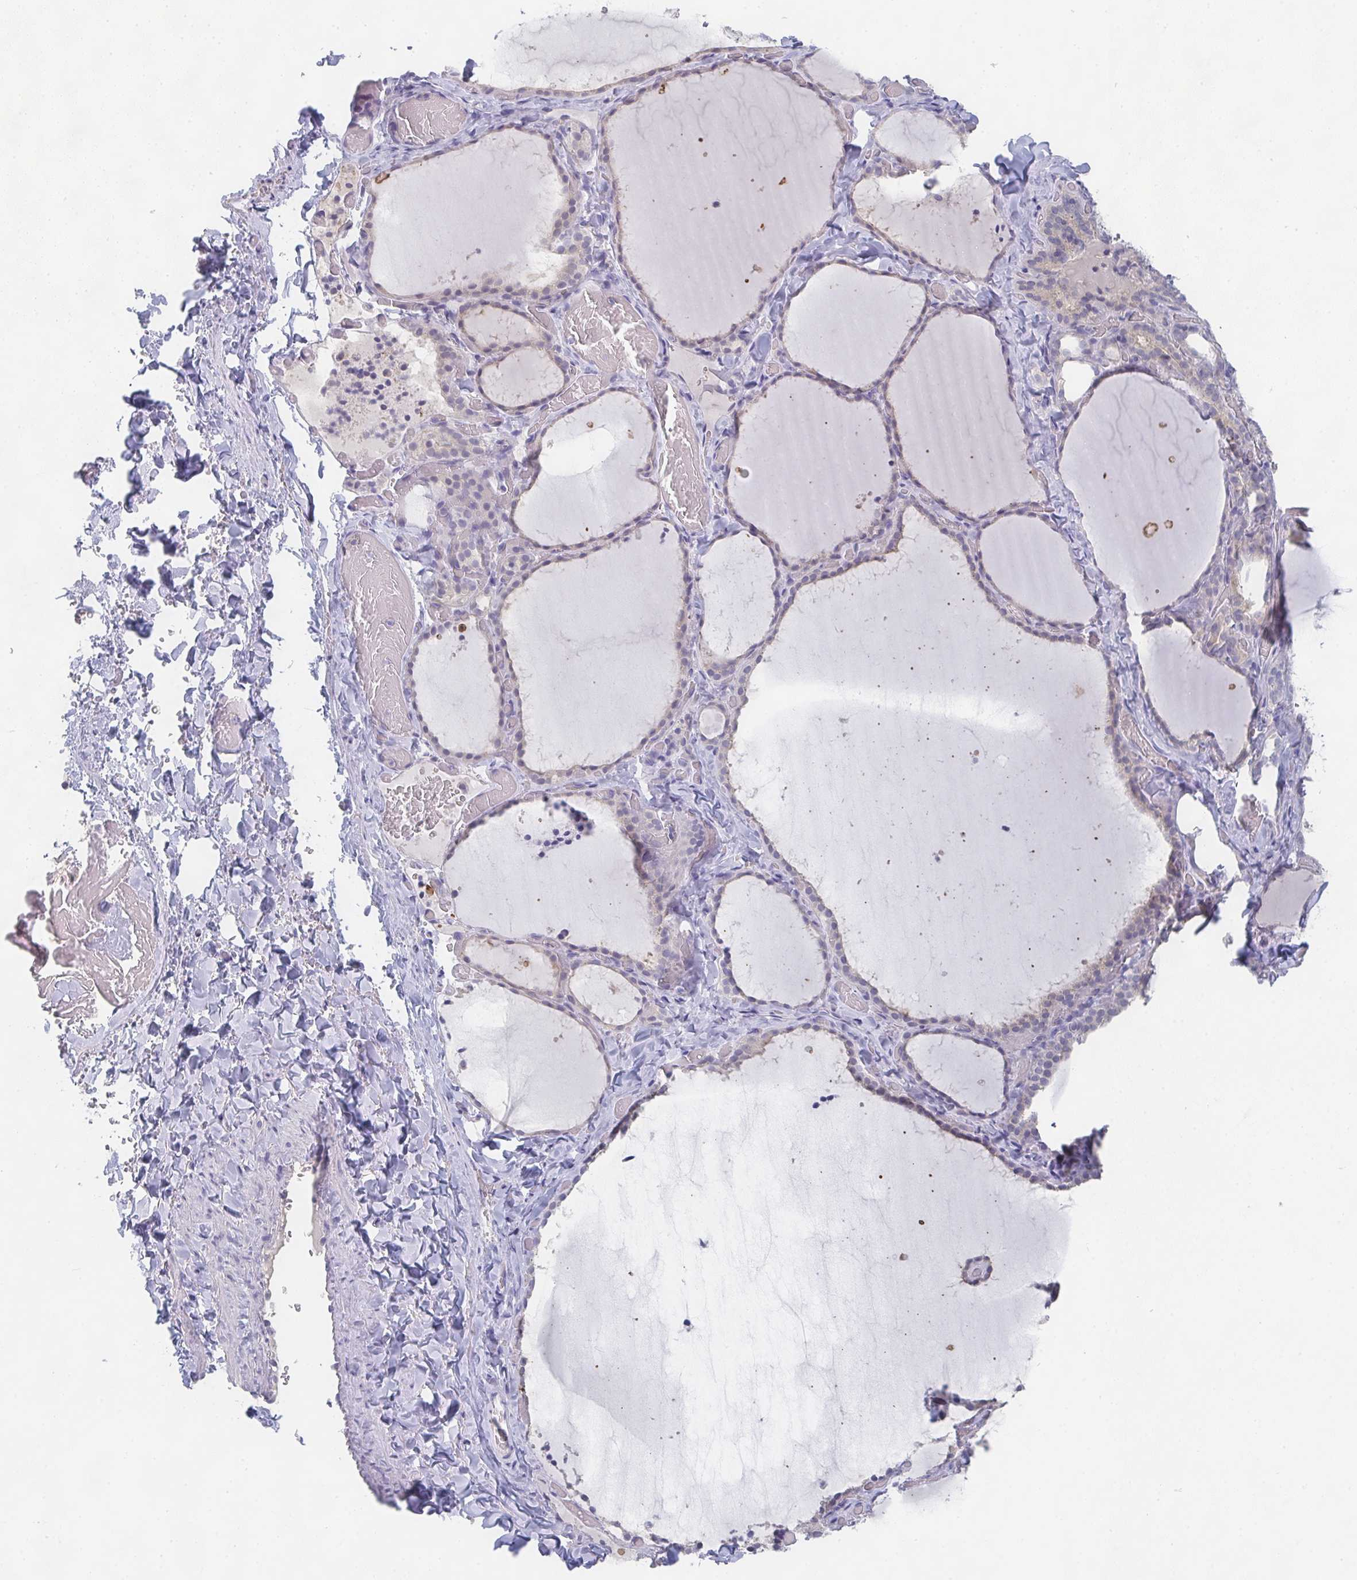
{"staining": {"intensity": "weak", "quantity": "<25%", "location": "cytoplasmic/membranous"}, "tissue": "thyroid gland", "cell_type": "Glandular cells", "image_type": "normal", "snomed": [{"axis": "morphology", "description": "Normal tissue, NOS"}, {"axis": "topography", "description": "Thyroid gland"}], "caption": "This histopathology image is of unremarkable thyroid gland stained with IHC to label a protein in brown with the nuclei are counter-stained blue. There is no positivity in glandular cells.", "gene": "CHMP5", "patient": {"sex": "female", "age": 22}}